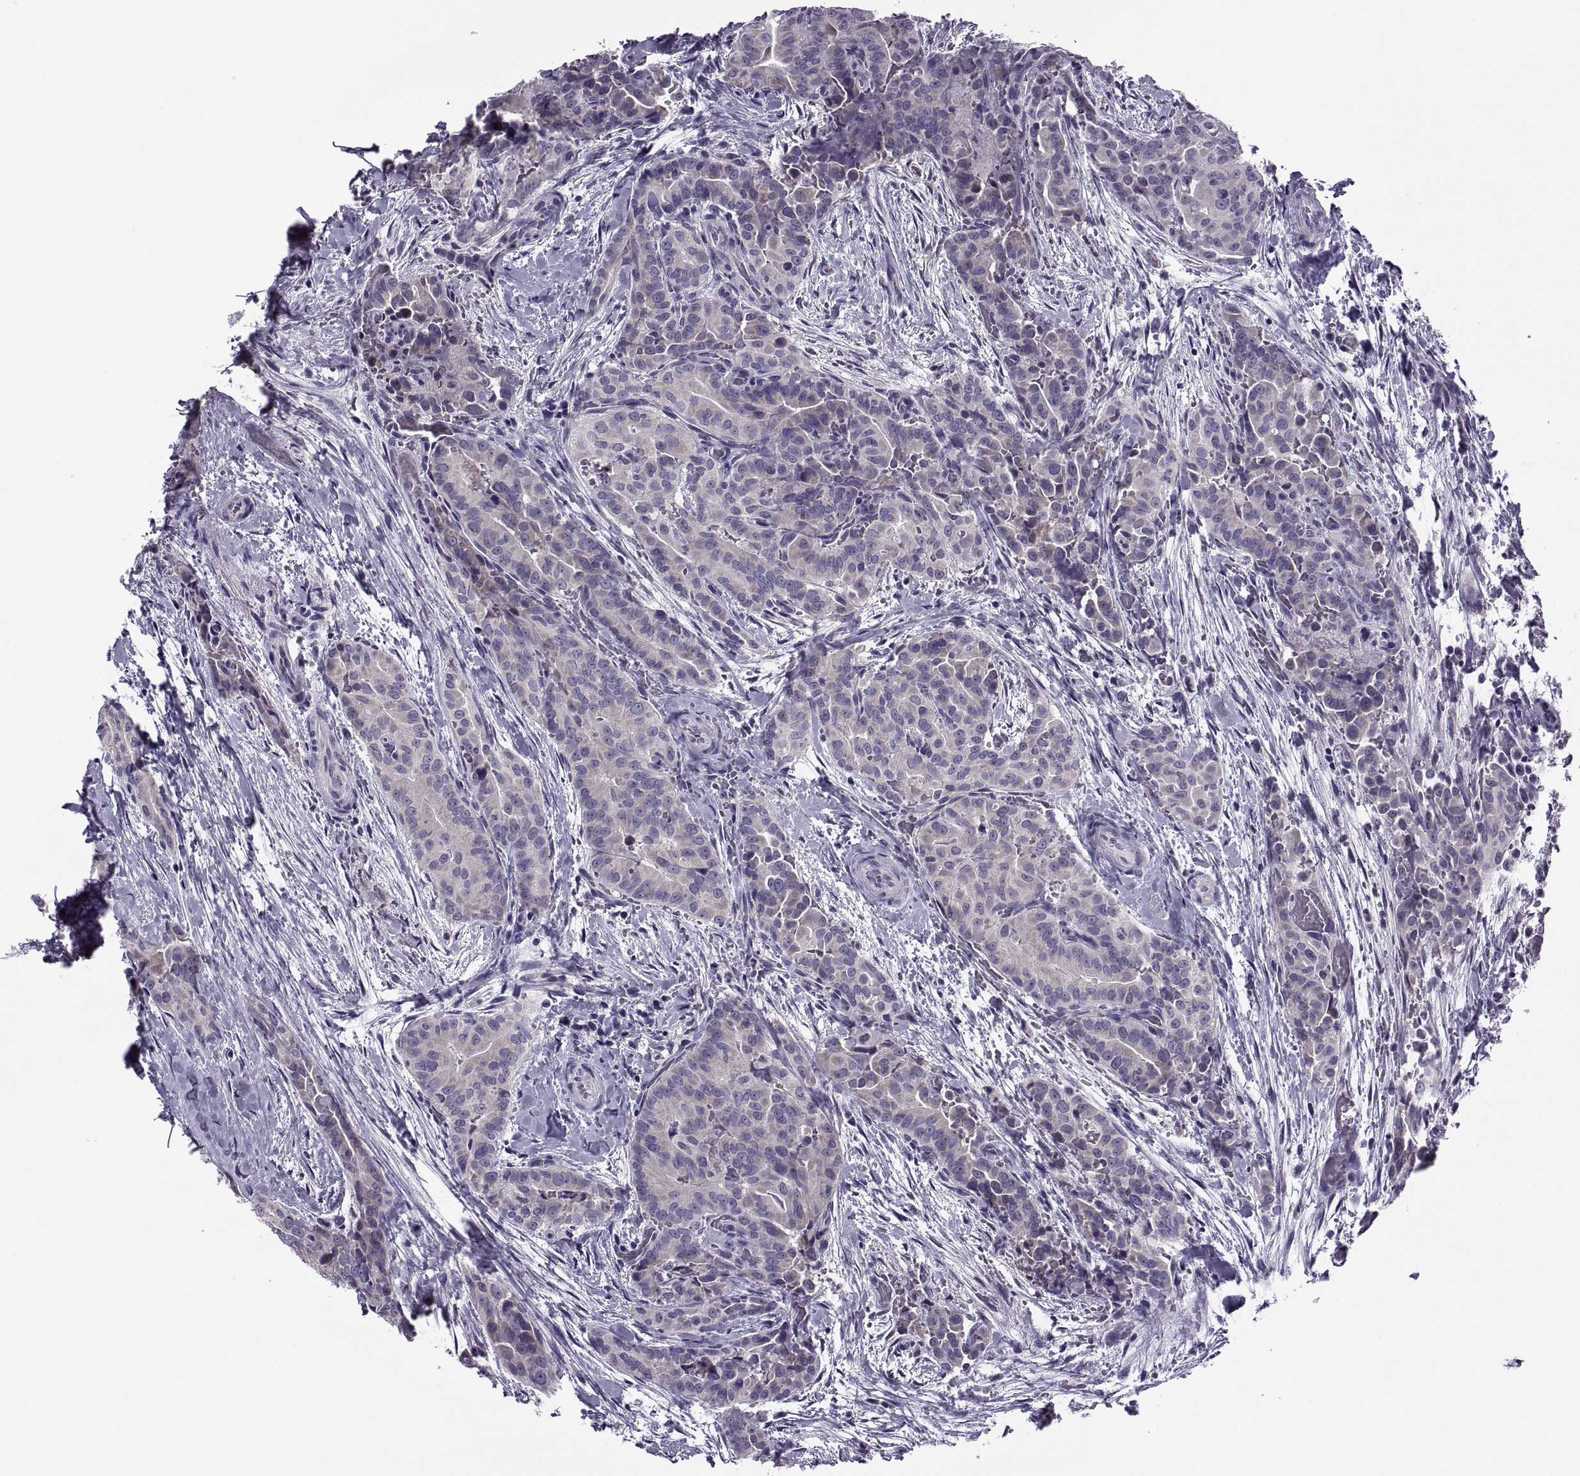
{"staining": {"intensity": "negative", "quantity": "none", "location": "none"}, "tissue": "thyroid cancer", "cell_type": "Tumor cells", "image_type": "cancer", "snomed": [{"axis": "morphology", "description": "Papillary adenocarcinoma, NOS"}, {"axis": "topography", "description": "Thyroid gland"}], "caption": "An image of human papillary adenocarcinoma (thyroid) is negative for staining in tumor cells. (DAB (3,3'-diaminobenzidine) immunohistochemistry visualized using brightfield microscopy, high magnification).", "gene": "MAGEB1", "patient": {"sex": "male", "age": 61}}